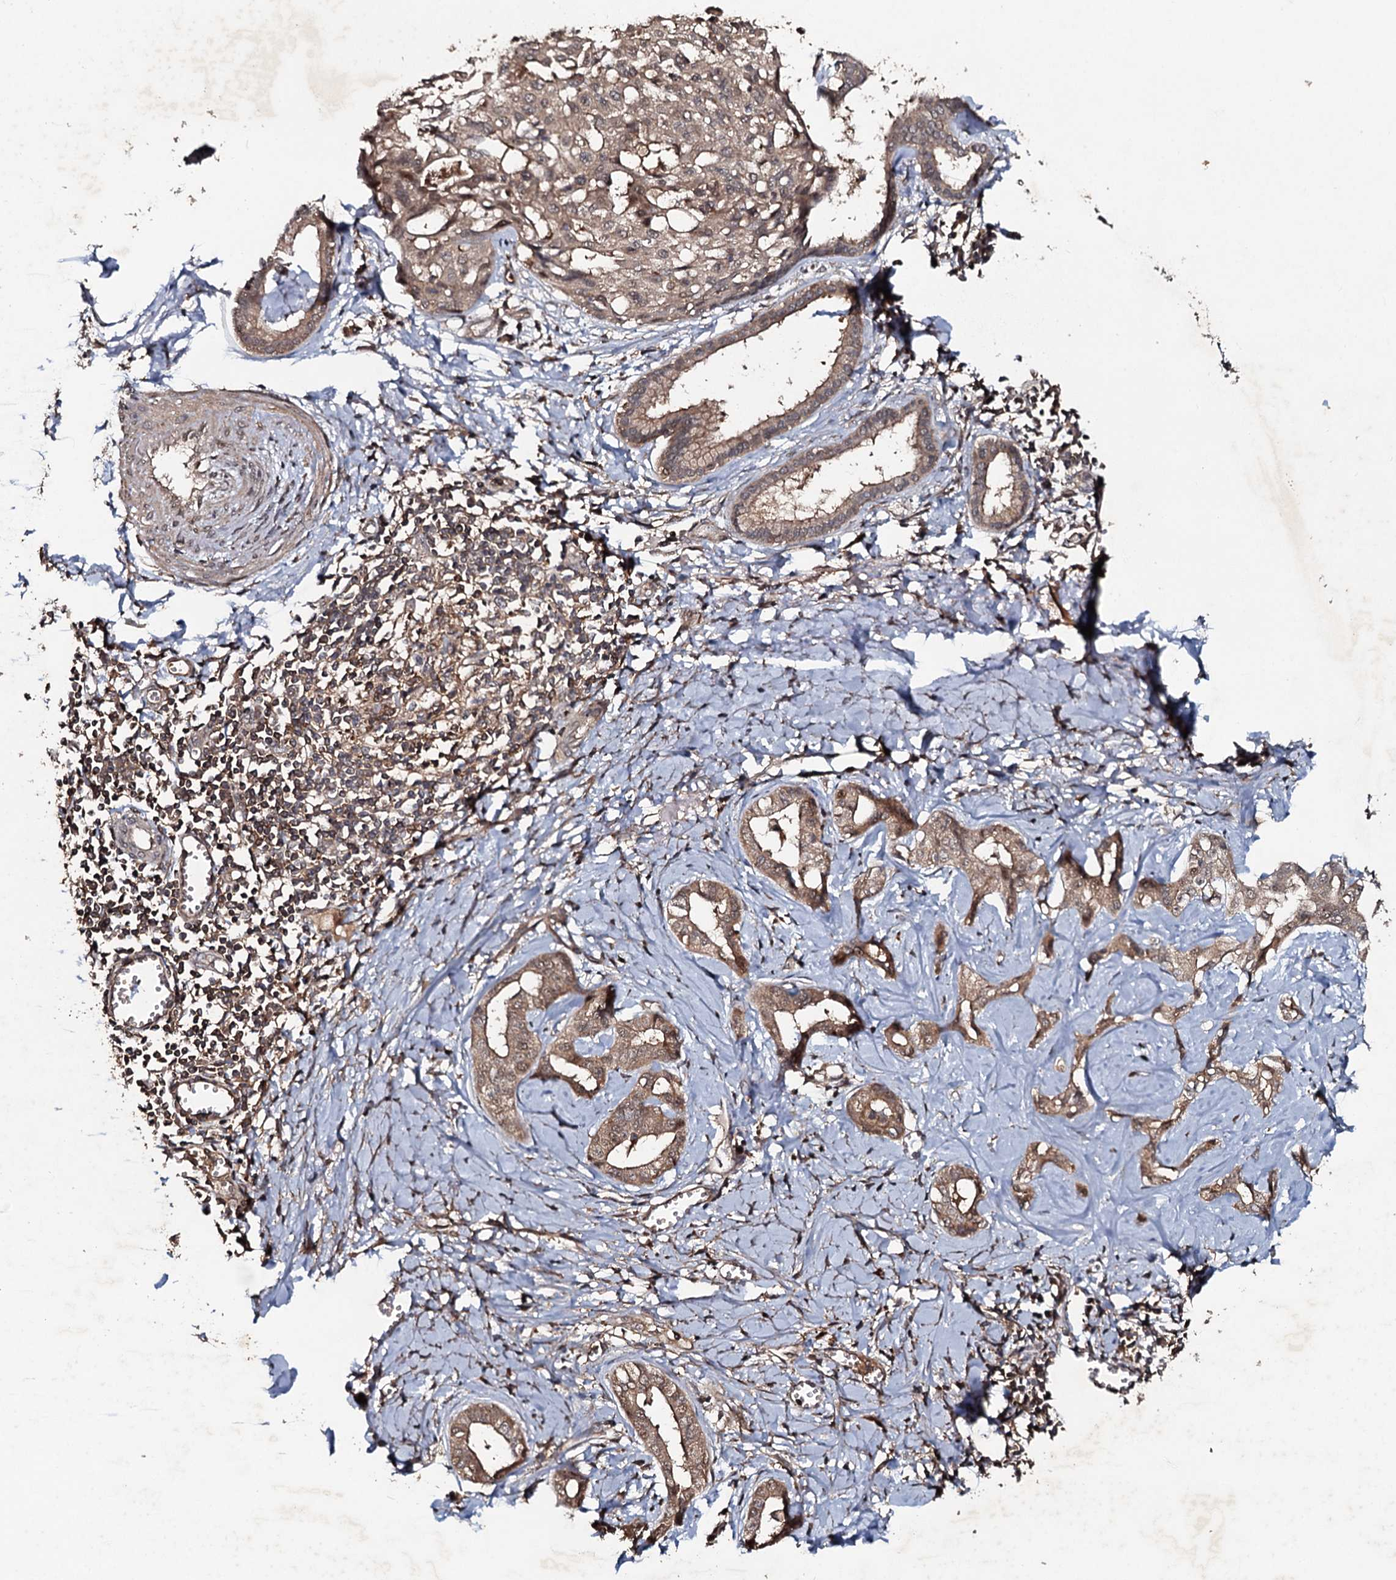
{"staining": {"intensity": "moderate", "quantity": ">75%", "location": "cytoplasmic/membranous,nuclear"}, "tissue": "liver cancer", "cell_type": "Tumor cells", "image_type": "cancer", "snomed": [{"axis": "morphology", "description": "Cholangiocarcinoma"}, {"axis": "topography", "description": "Liver"}], "caption": "Liver cholangiocarcinoma stained with a protein marker reveals moderate staining in tumor cells.", "gene": "ADGRG3", "patient": {"sex": "female", "age": 77}}